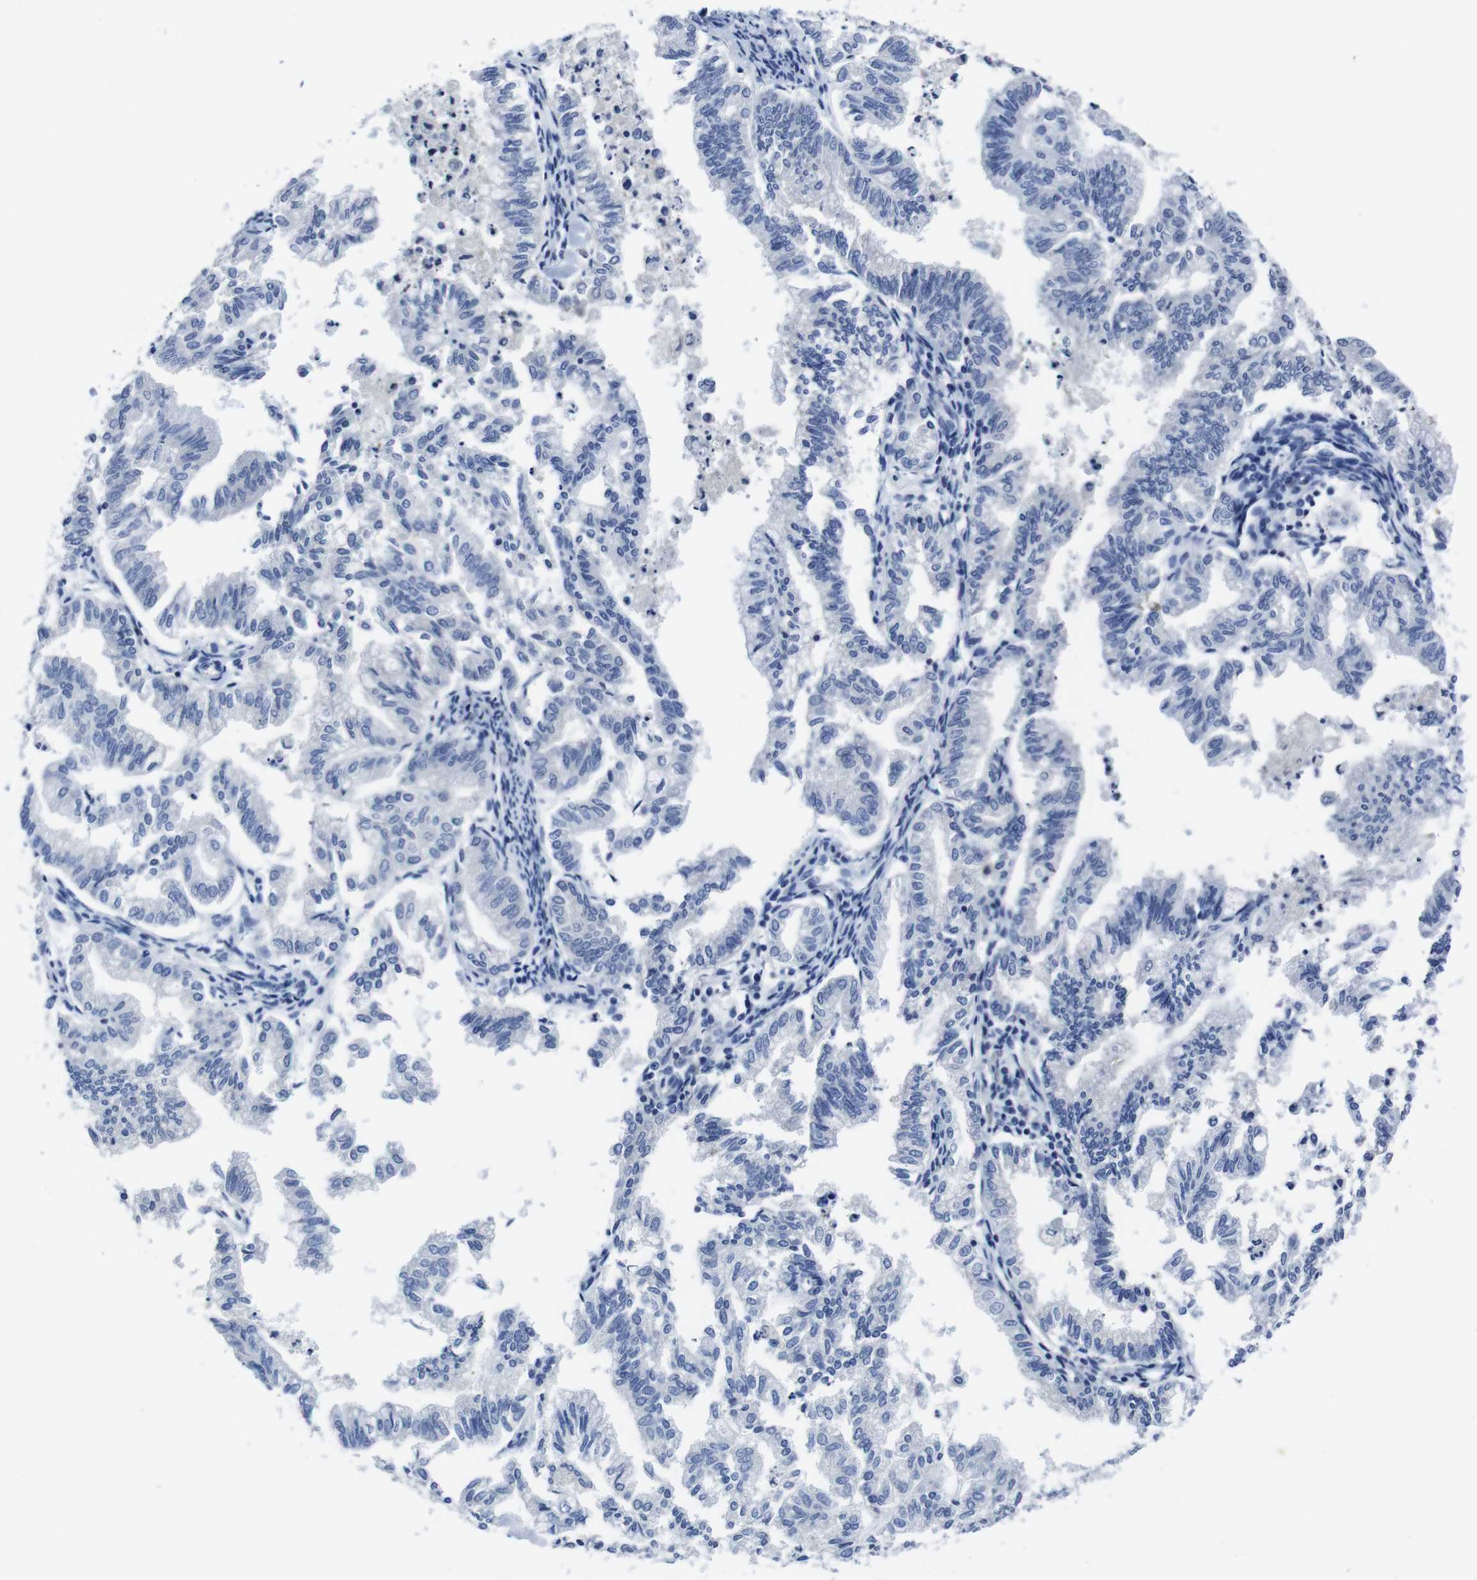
{"staining": {"intensity": "negative", "quantity": "none", "location": "none"}, "tissue": "endometrial cancer", "cell_type": "Tumor cells", "image_type": "cancer", "snomed": [{"axis": "morphology", "description": "Necrosis, NOS"}, {"axis": "morphology", "description": "Adenocarcinoma, NOS"}, {"axis": "topography", "description": "Endometrium"}], "caption": "IHC of endometrial adenocarcinoma shows no staining in tumor cells.", "gene": "EIF4A1", "patient": {"sex": "female", "age": 79}}